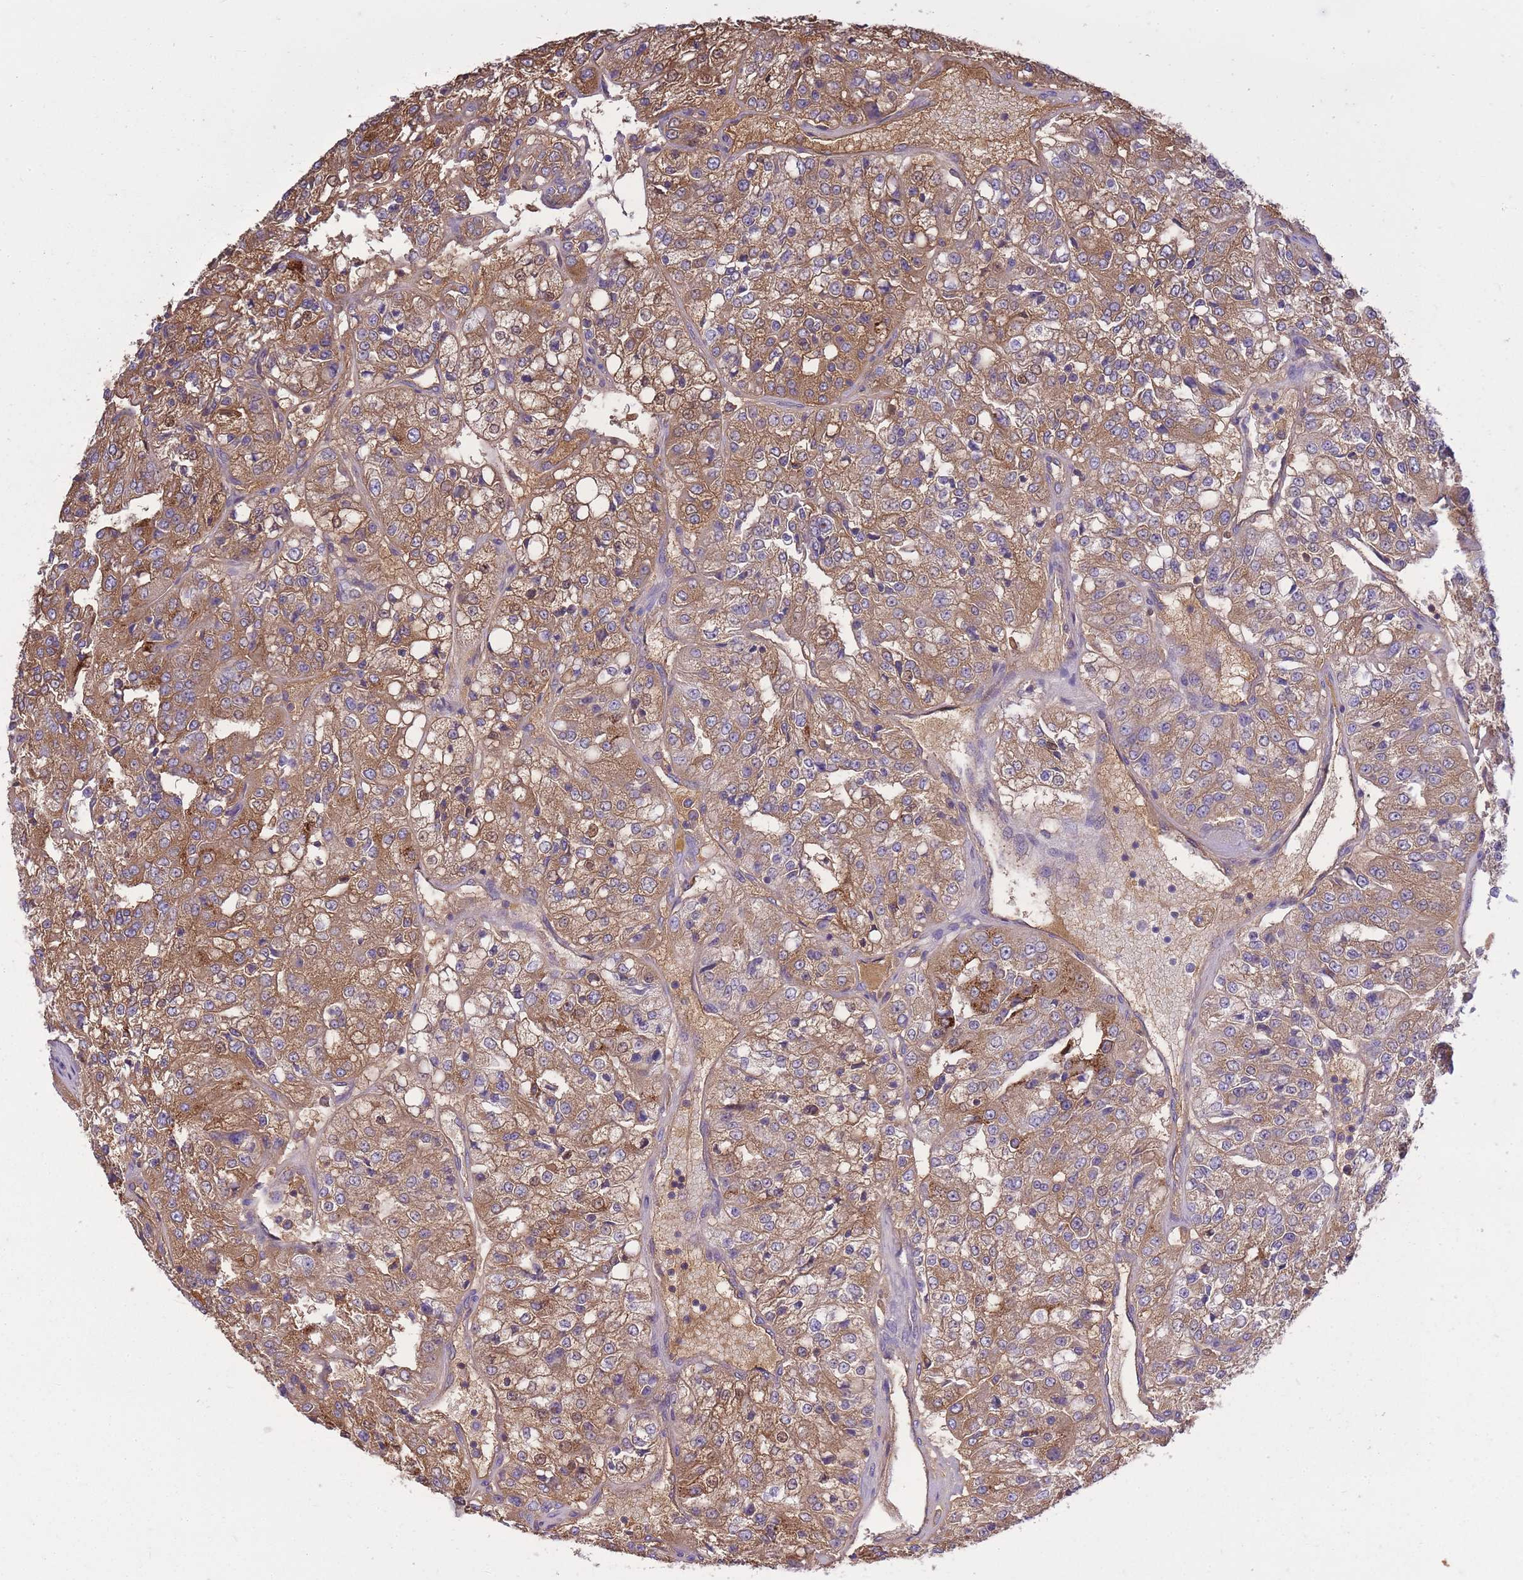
{"staining": {"intensity": "moderate", "quantity": ">75%", "location": "cytoplasmic/membranous"}, "tissue": "renal cancer", "cell_type": "Tumor cells", "image_type": "cancer", "snomed": [{"axis": "morphology", "description": "Adenocarcinoma, NOS"}, {"axis": "topography", "description": "Kidney"}], "caption": "The immunohistochemical stain labels moderate cytoplasmic/membranous positivity in tumor cells of adenocarcinoma (renal) tissue.", "gene": "IGKV1D-42", "patient": {"sex": "female", "age": 63}}